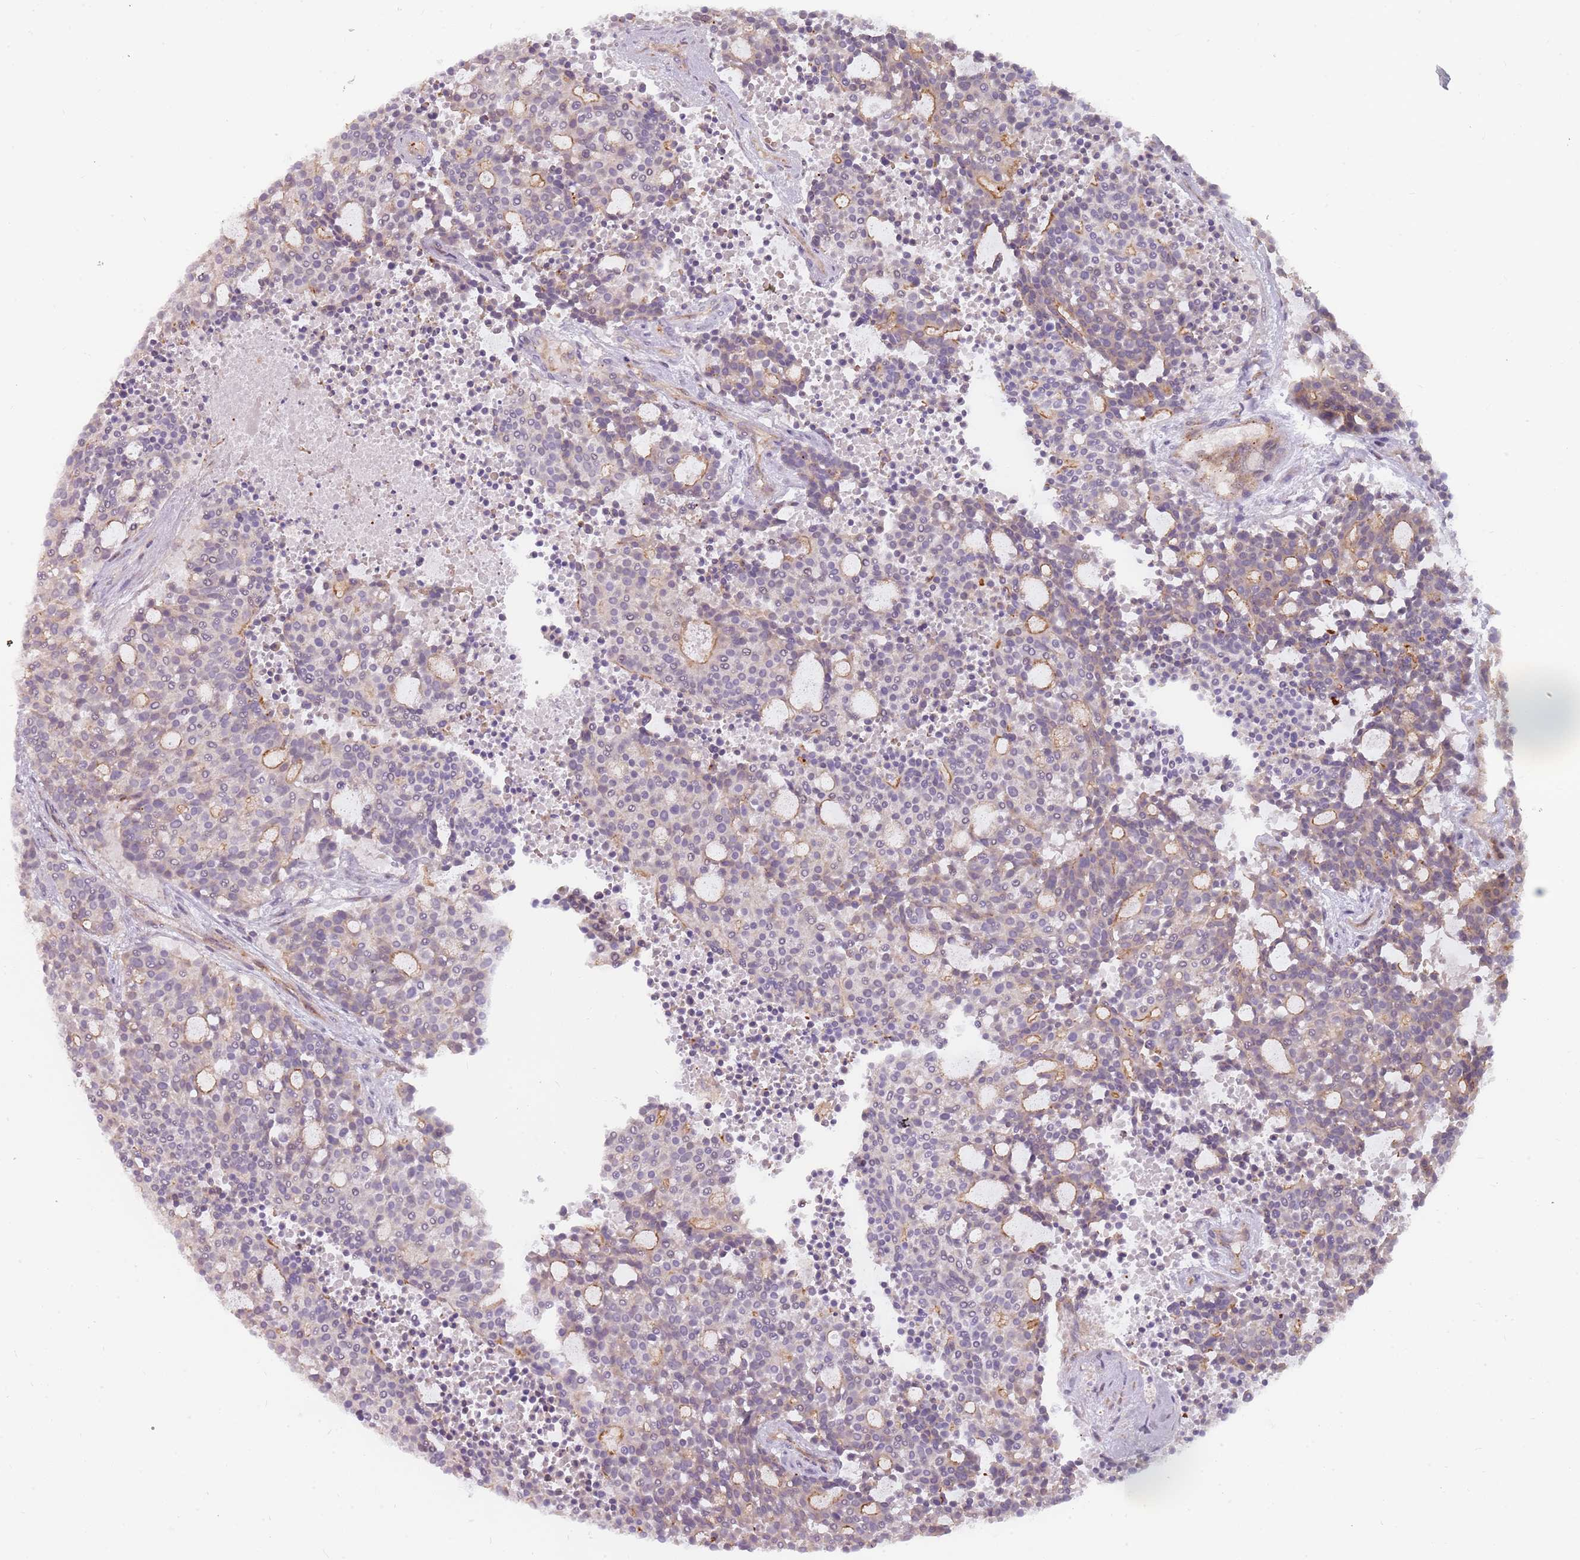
{"staining": {"intensity": "moderate", "quantity": "<25%", "location": "cytoplasmic/membranous"}, "tissue": "carcinoid", "cell_type": "Tumor cells", "image_type": "cancer", "snomed": [{"axis": "morphology", "description": "Carcinoid, malignant, NOS"}, {"axis": "topography", "description": "Pancreas"}], "caption": "High-magnification brightfield microscopy of malignant carcinoid stained with DAB (brown) and counterstained with hematoxylin (blue). tumor cells exhibit moderate cytoplasmic/membranous expression is present in approximately<25% of cells. Ihc stains the protein of interest in brown and the nuclei are stained blue.", "gene": "PPP1R14C", "patient": {"sex": "female", "age": 54}}